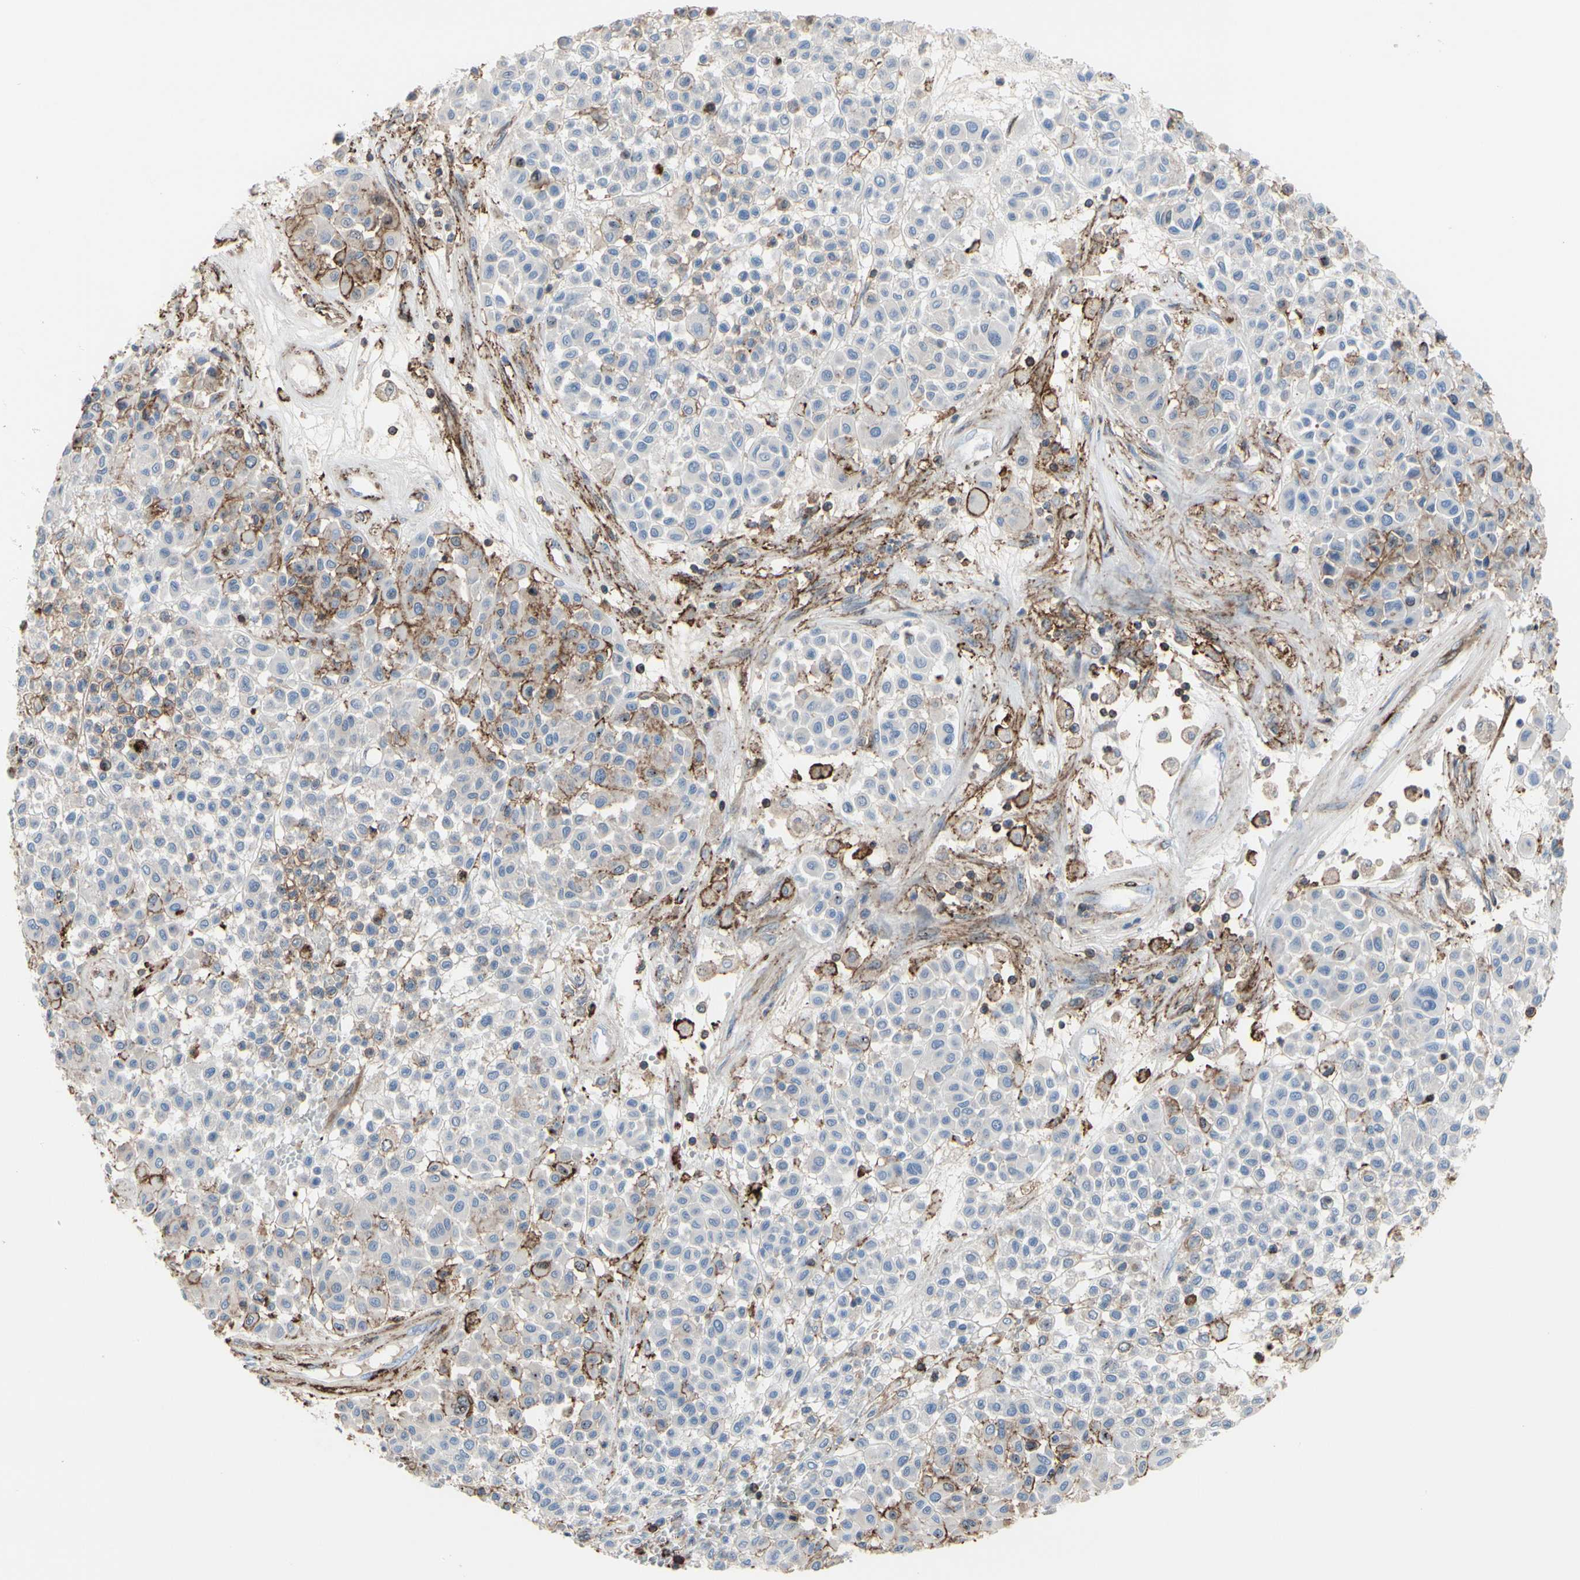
{"staining": {"intensity": "weak", "quantity": "25%-75%", "location": "cytoplasmic/membranous"}, "tissue": "melanoma", "cell_type": "Tumor cells", "image_type": "cancer", "snomed": [{"axis": "morphology", "description": "Malignant melanoma, Metastatic site"}, {"axis": "topography", "description": "Soft tissue"}], "caption": "About 25%-75% of tumor cells in malignant melanoma (metastatic site) exhibit weak cytoplasmic/membranous protein positivity as visualized by brown immunohistochemical staining.", "gene": "ANXA6", "patient": {"sex": "male", "age": 41}}